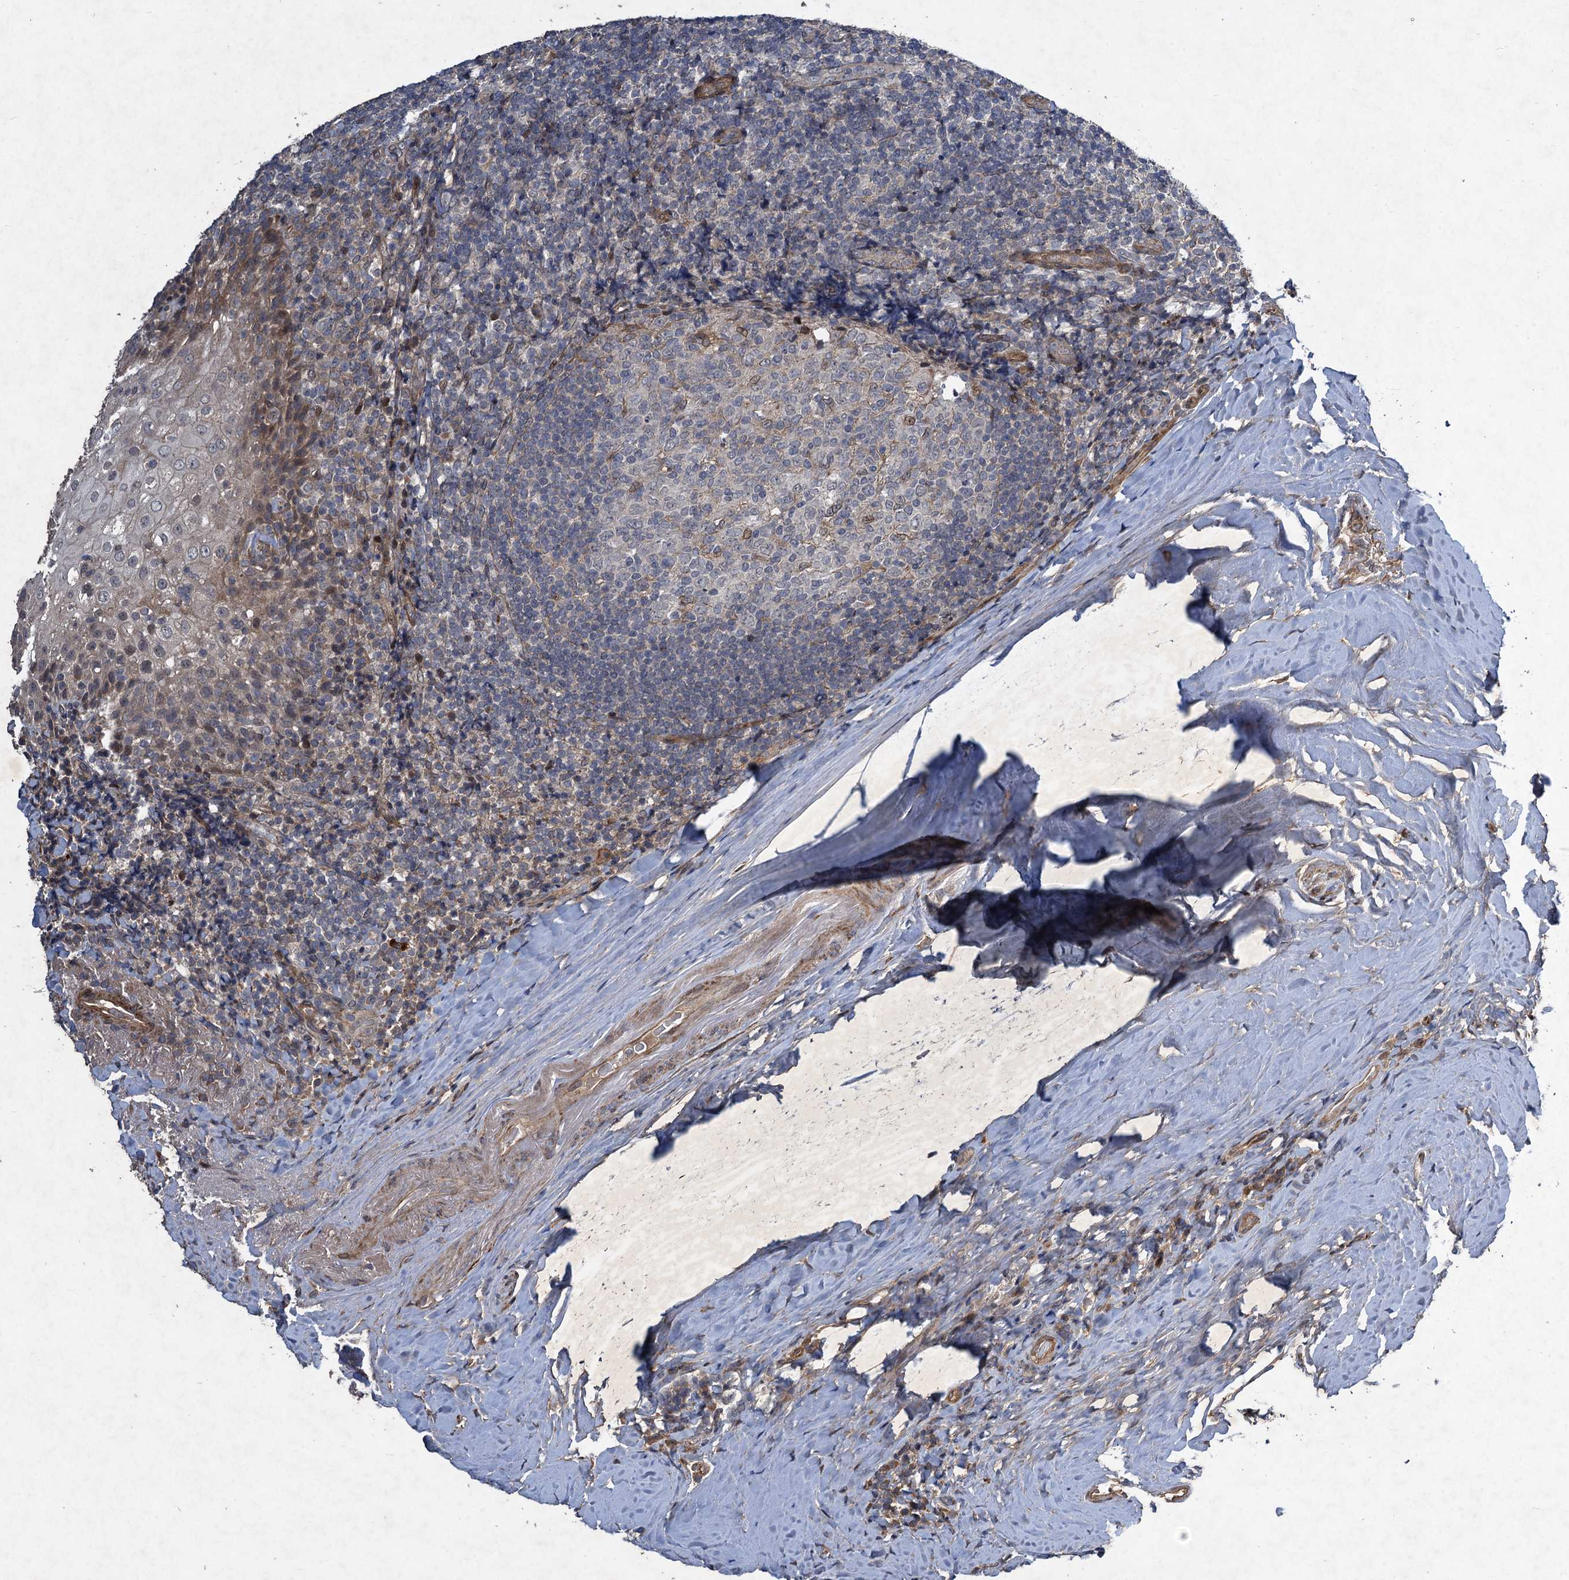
{"staining": {"intensity": "negative", "quantity": "none", "location": "none"}, "tissue": "tonsil", "cell_type": "Germinal center cells", "image_type": "normal", "snomed": [{"axis": "morphology", "description": "Normal tissue, NOS"}, {"axis": "topography", "description": "Tonsil"}], "caption": "IHC histopathology image of normal tonsil: human tonsil stained with DAB (3,3'-diaminobenzidine) reveals no significant protein expression in germinal center cells.", "gene": "NUDT22", "patient": {"sex": "male", "age": 37}}